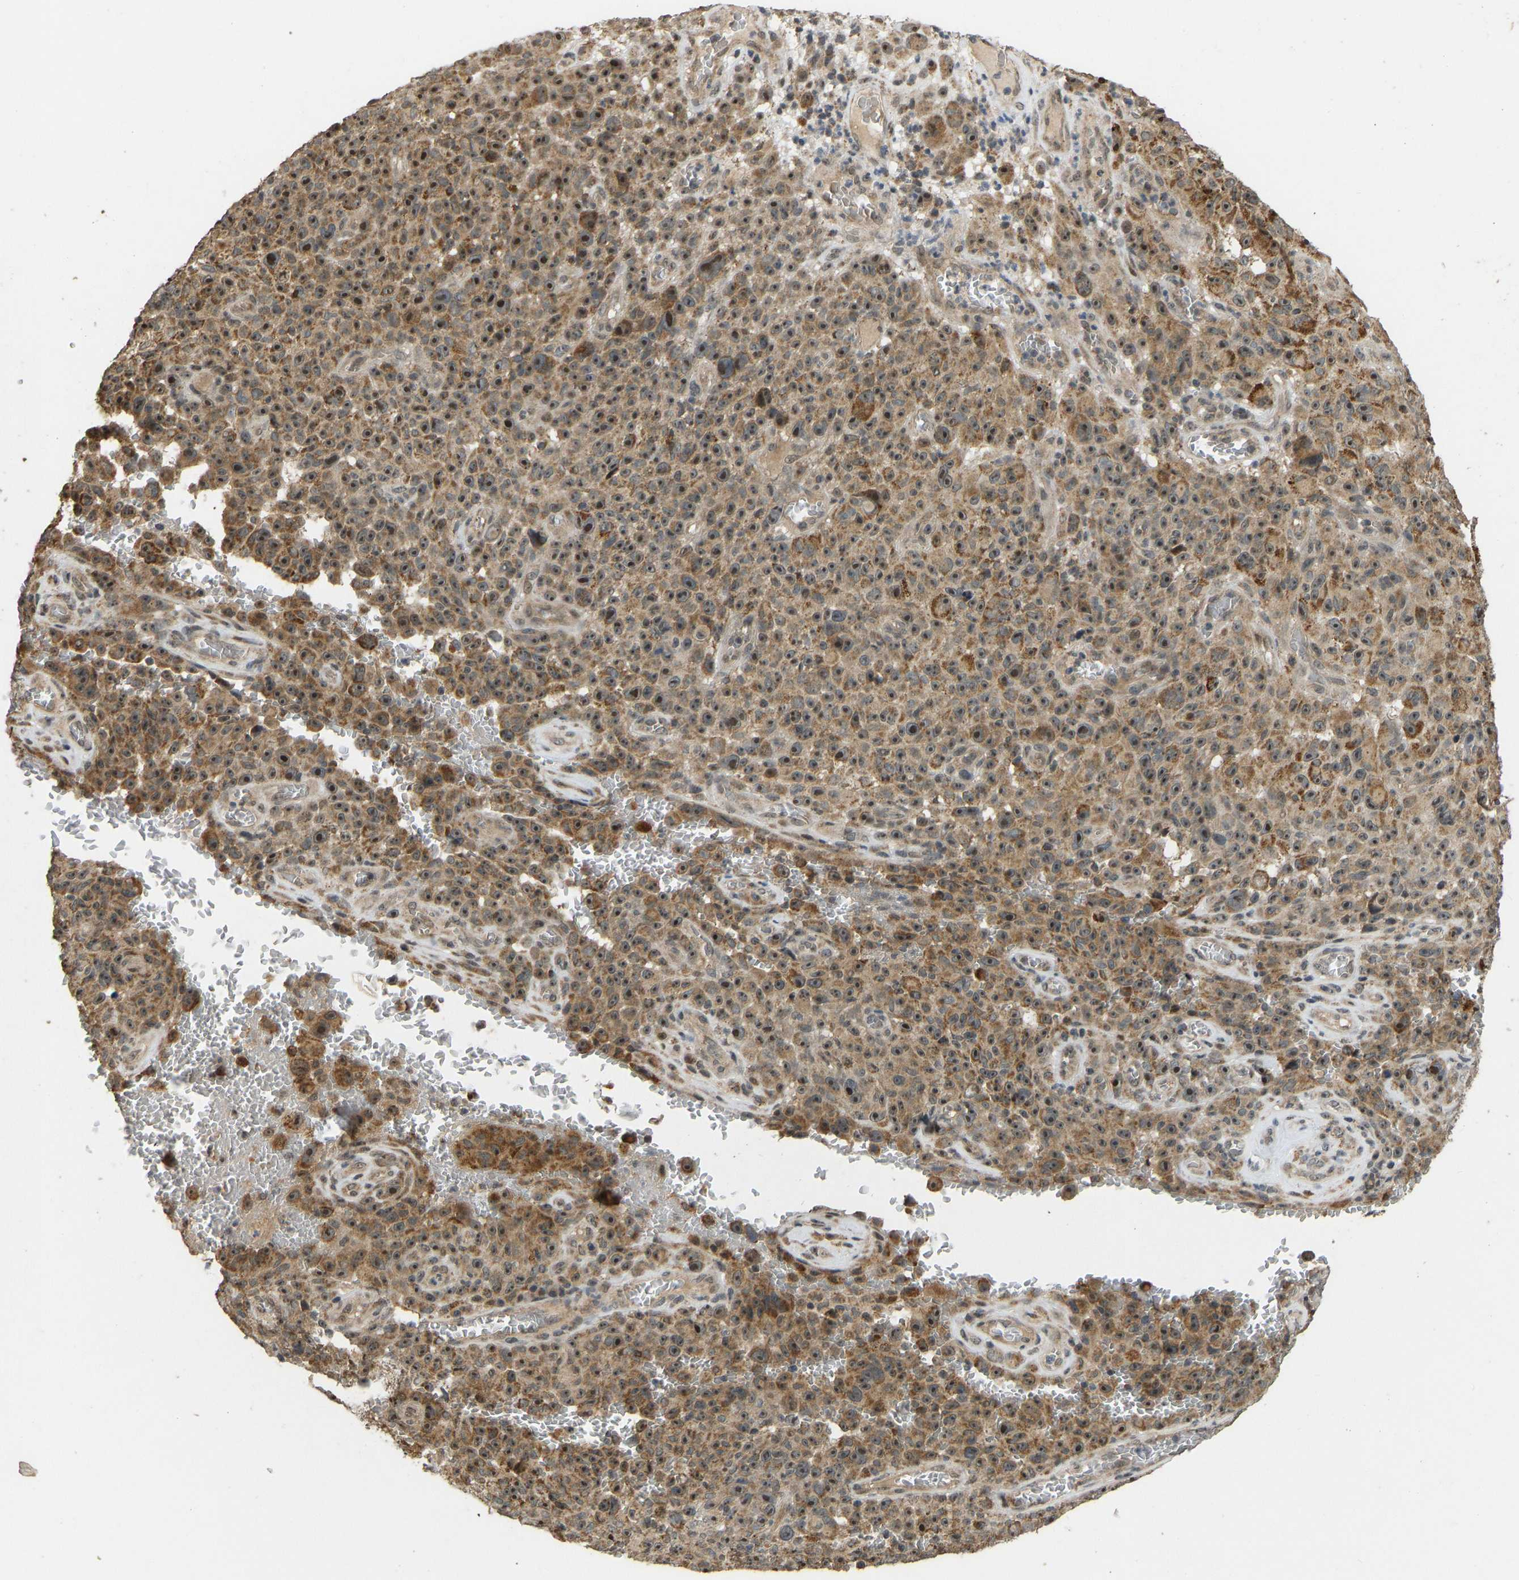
{"staining": {"intensity": "strong", "quantity": ">75%", "location": "cytoplasmic/membranous,nuclear"}, "tissue": "melanoma", "cell_type": "Tumor cells", "image_type": "cancer", "snomed": [{"axis": "morphology", "description": "Malignant melanoma, NOS"}, {"axis": "topography", "description": "Skin"}], "caption": "Malignant melanoma tissue exhibits strong cytoplasmic/membranous and nuclear expression in approximately >75% of tumor cells, visualized by immunohistochemistry. The staining was performed using DAB, with brown indicating positive protein expression. Nuclei are stained blue with hematoxylin.", "gene": "ACADS", "patient": {"sex": "female", "age": 82}}